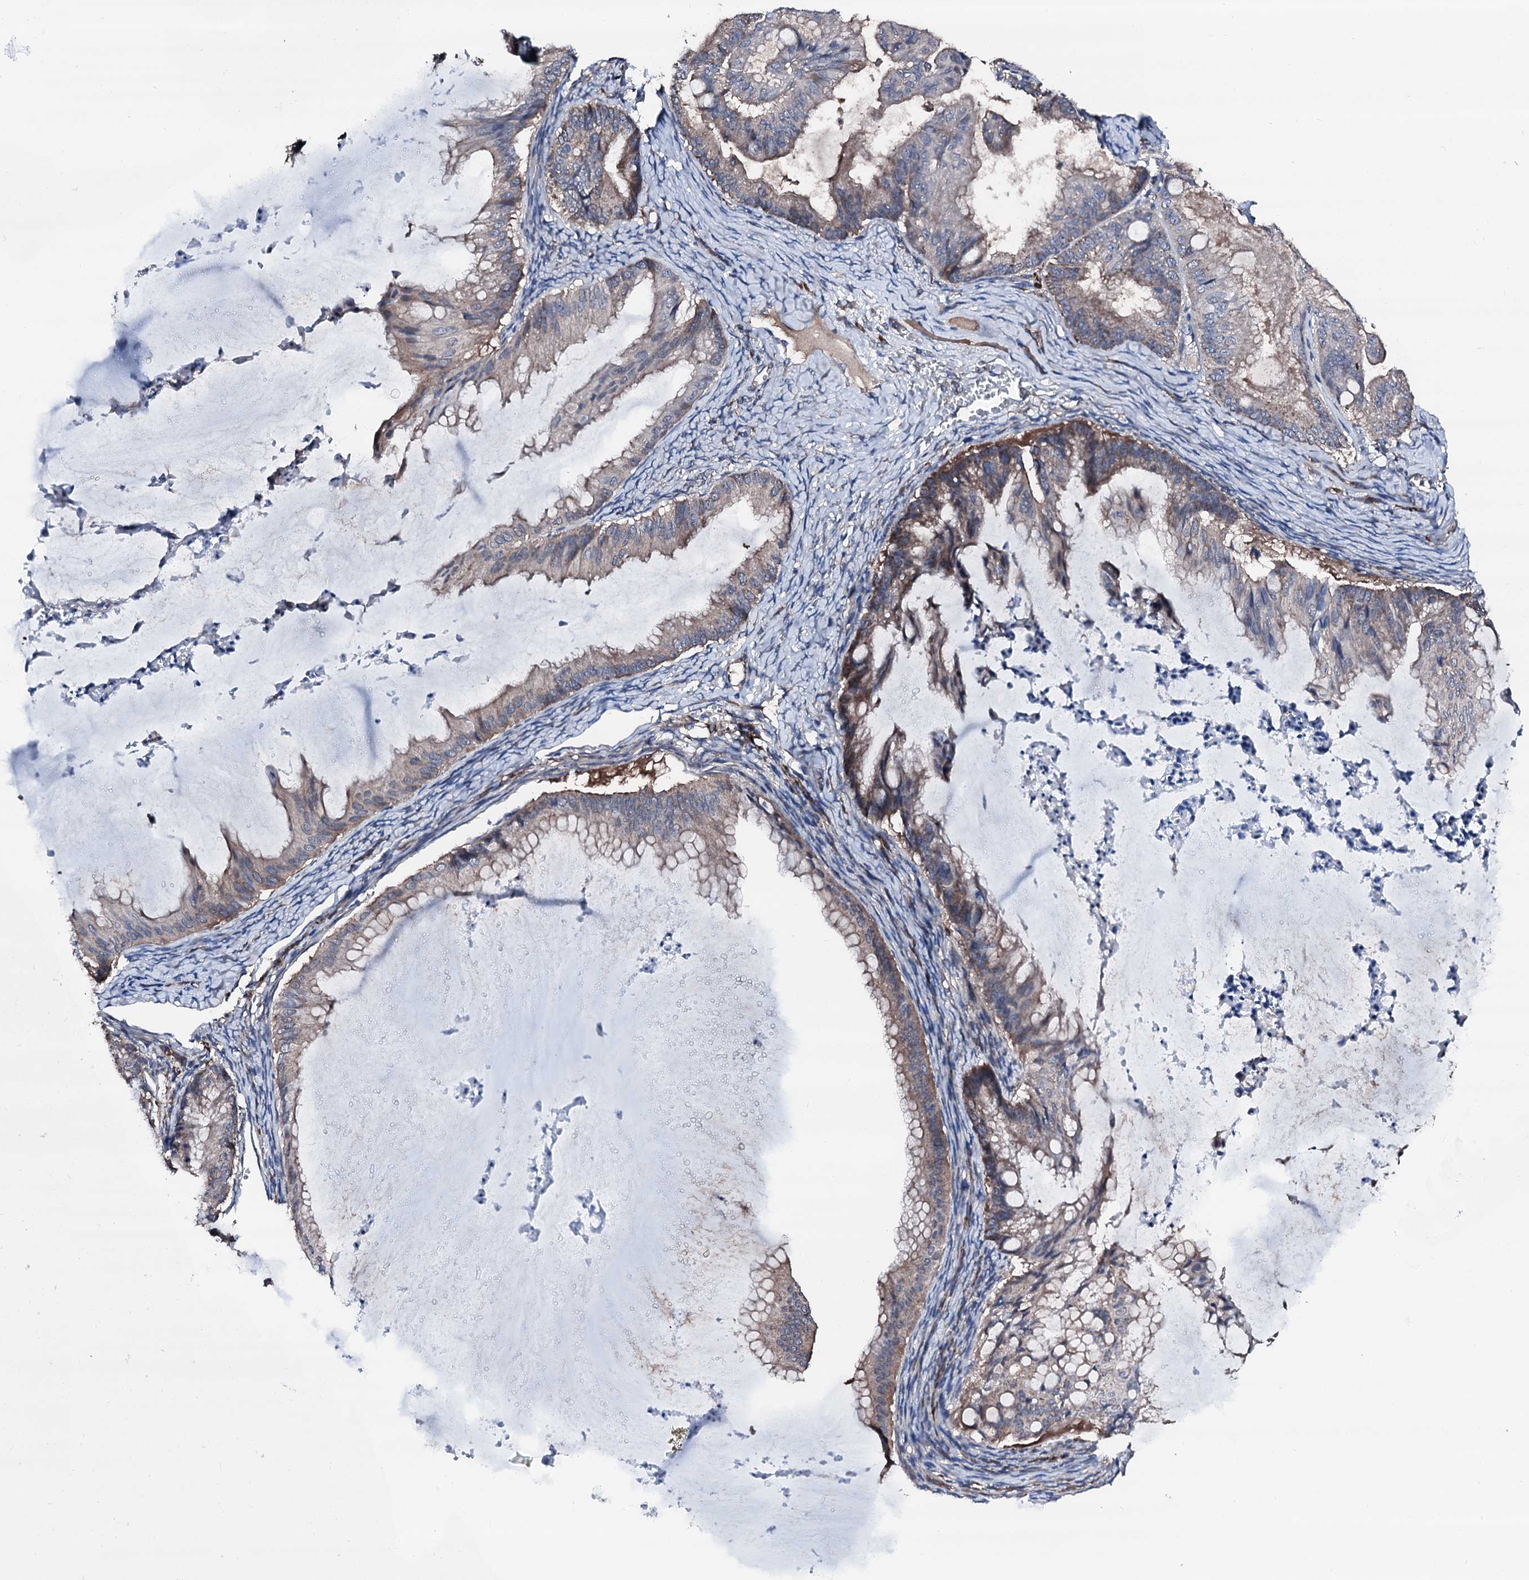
{"staining": {"intensity": "weak", "quantity": "25%-75%", "location": "cytoplasmic/membranous"}, "tissue": "ovarian cancer", "cell_type": "Tumor cells", "image_type": "cancer", "snomed": [{"axis": "morphology", "description": "Cystadenocarcinoma, mucinous, NOS"}, {"axis": "topography", "description": "Ovary"}], "caption": "Human mucinous cystadenocarcinoma (ovarian) stained for a protein (brown) displays weak cytoplasmic/membranous positive staining in about 25%-75% of tumor cells.", "gene": "TRAFD1", "patient": {"sex": "female", "age": 71}}